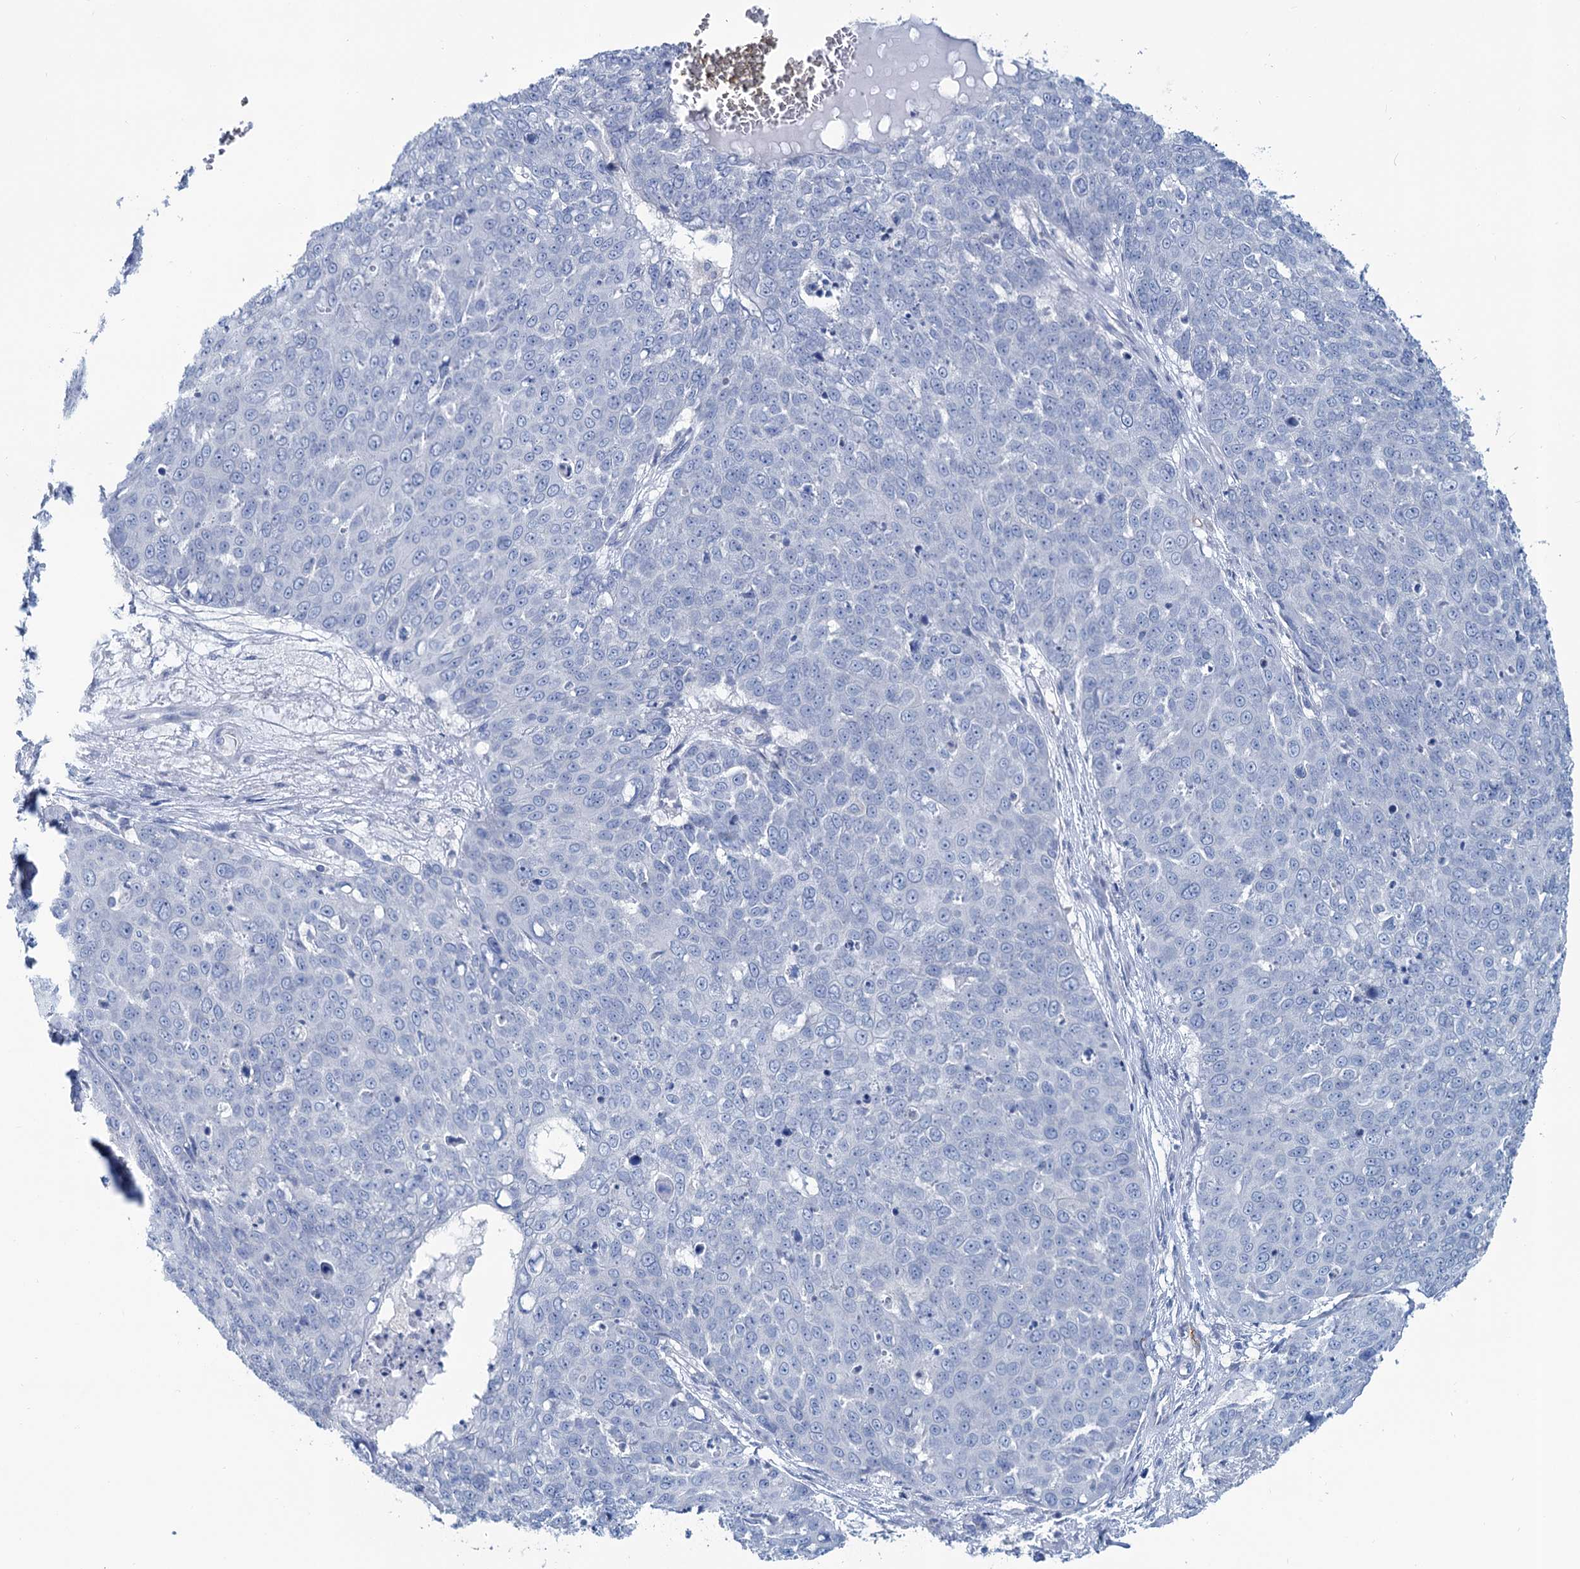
{"staining": {"intensity": "negative", "quantity": "none", "location": "none"}, "tissue": "skin cancer", "cell_type": "Tumor cells", "image_type": "cancer", "snomed": [{"axis": "morphology", "description": "Squamous cell carcinoma, NOS"}, {"axis": "topography", "description": "Skin"}], "caption": "An image of skin cancer (squamous cell carcinoma) stained for a protein shows no brown staining in tumor cells.", "gene": "SLC1A3", "patient": {"sex": "male", "age": 71}}